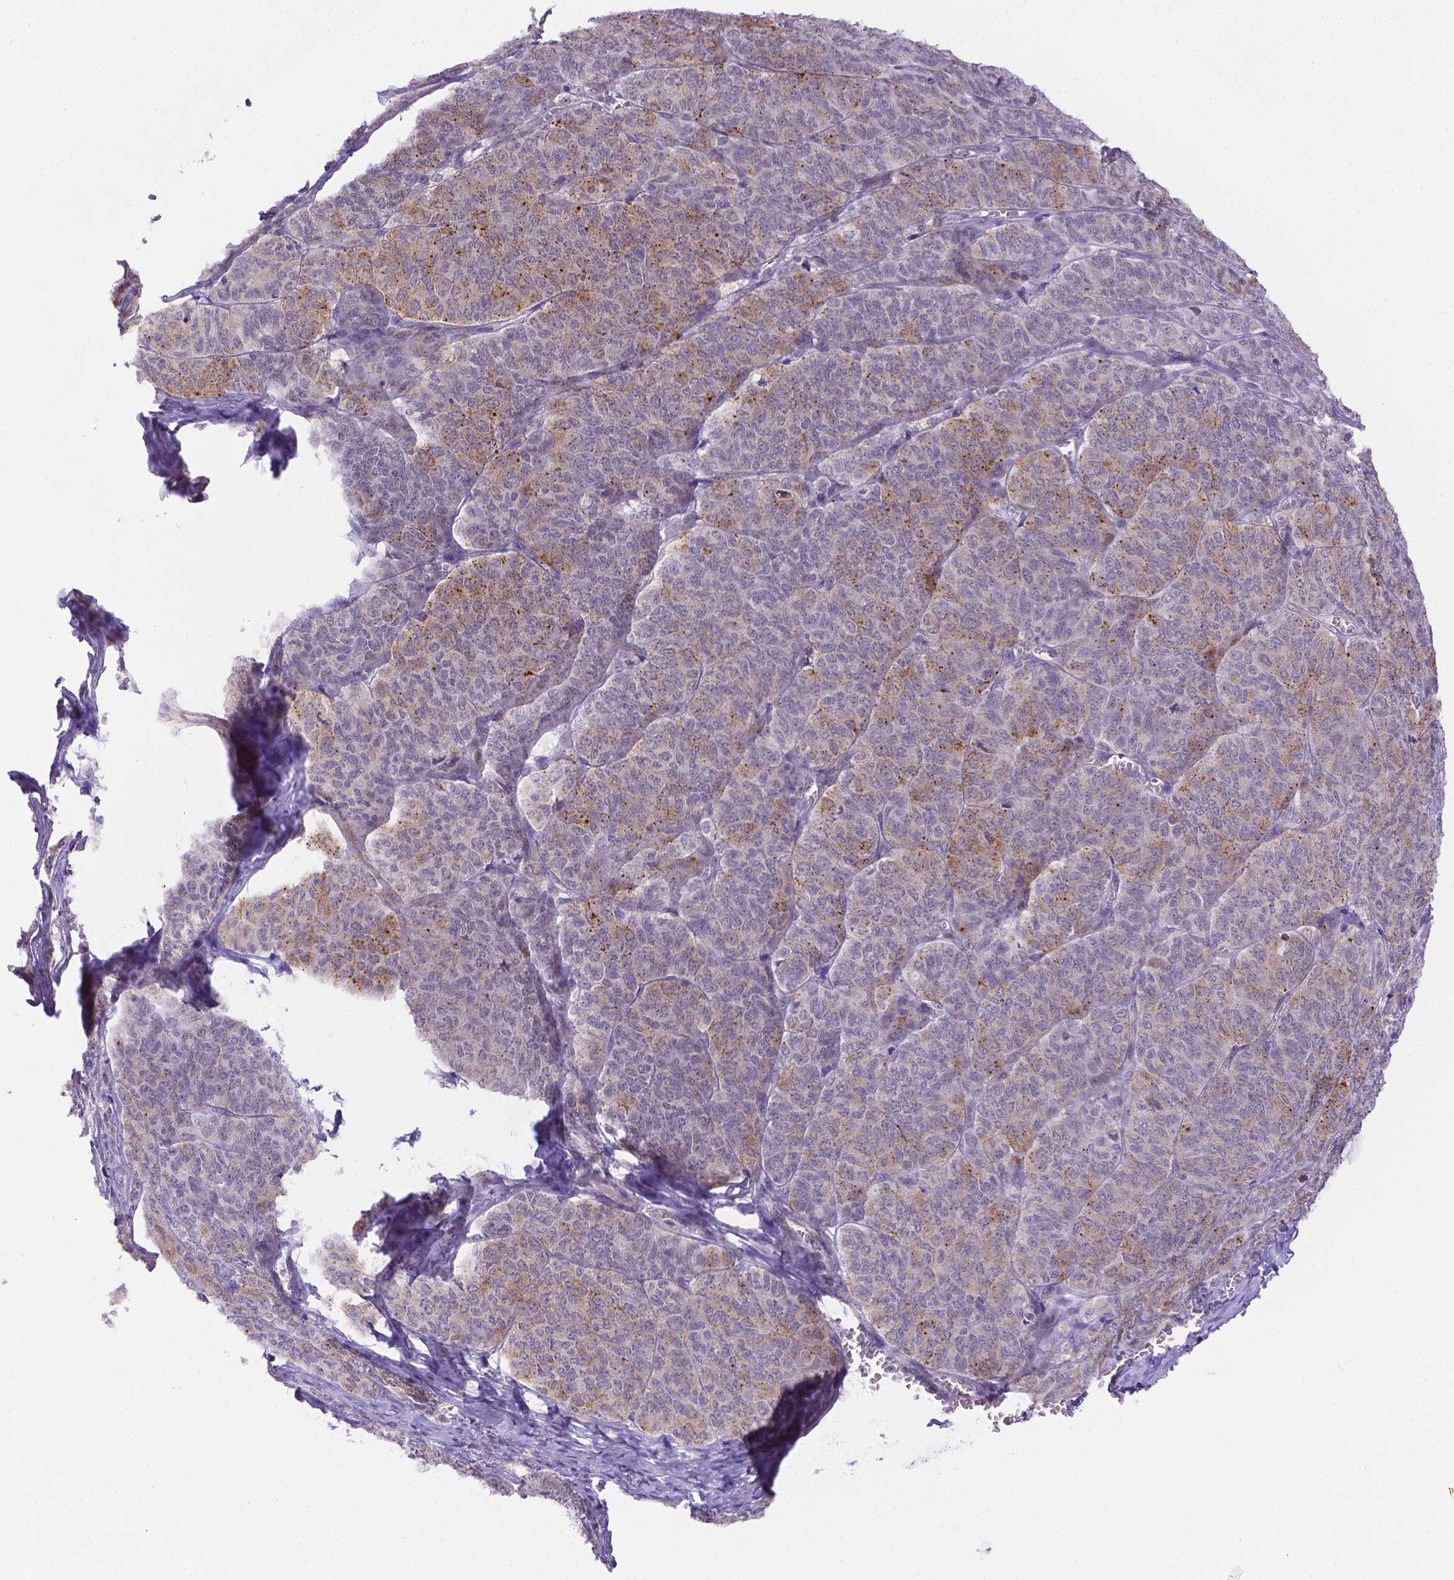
{"staining": {"intensity": "moderate", "quantity": "<25%", "location": "cytoplasmic/membranous"}, "tissue": "ovarian cancer", "cell_type": "Tumor cells", "image_type": "cancer", "snomed": [{"axis": "morphology", "description": "Carcinoma, endometroid"}, {"axis": "topography", "description": "Ovary"}], "caption": "The histopathology image shows staining of ovarian endometroid carcinoma, revealing moderate cytoplasmic/membranous protein staining (brown color) within tumor cells.", "gene": "CYYR1", "patient": {"sex": "female", "age": 80}}